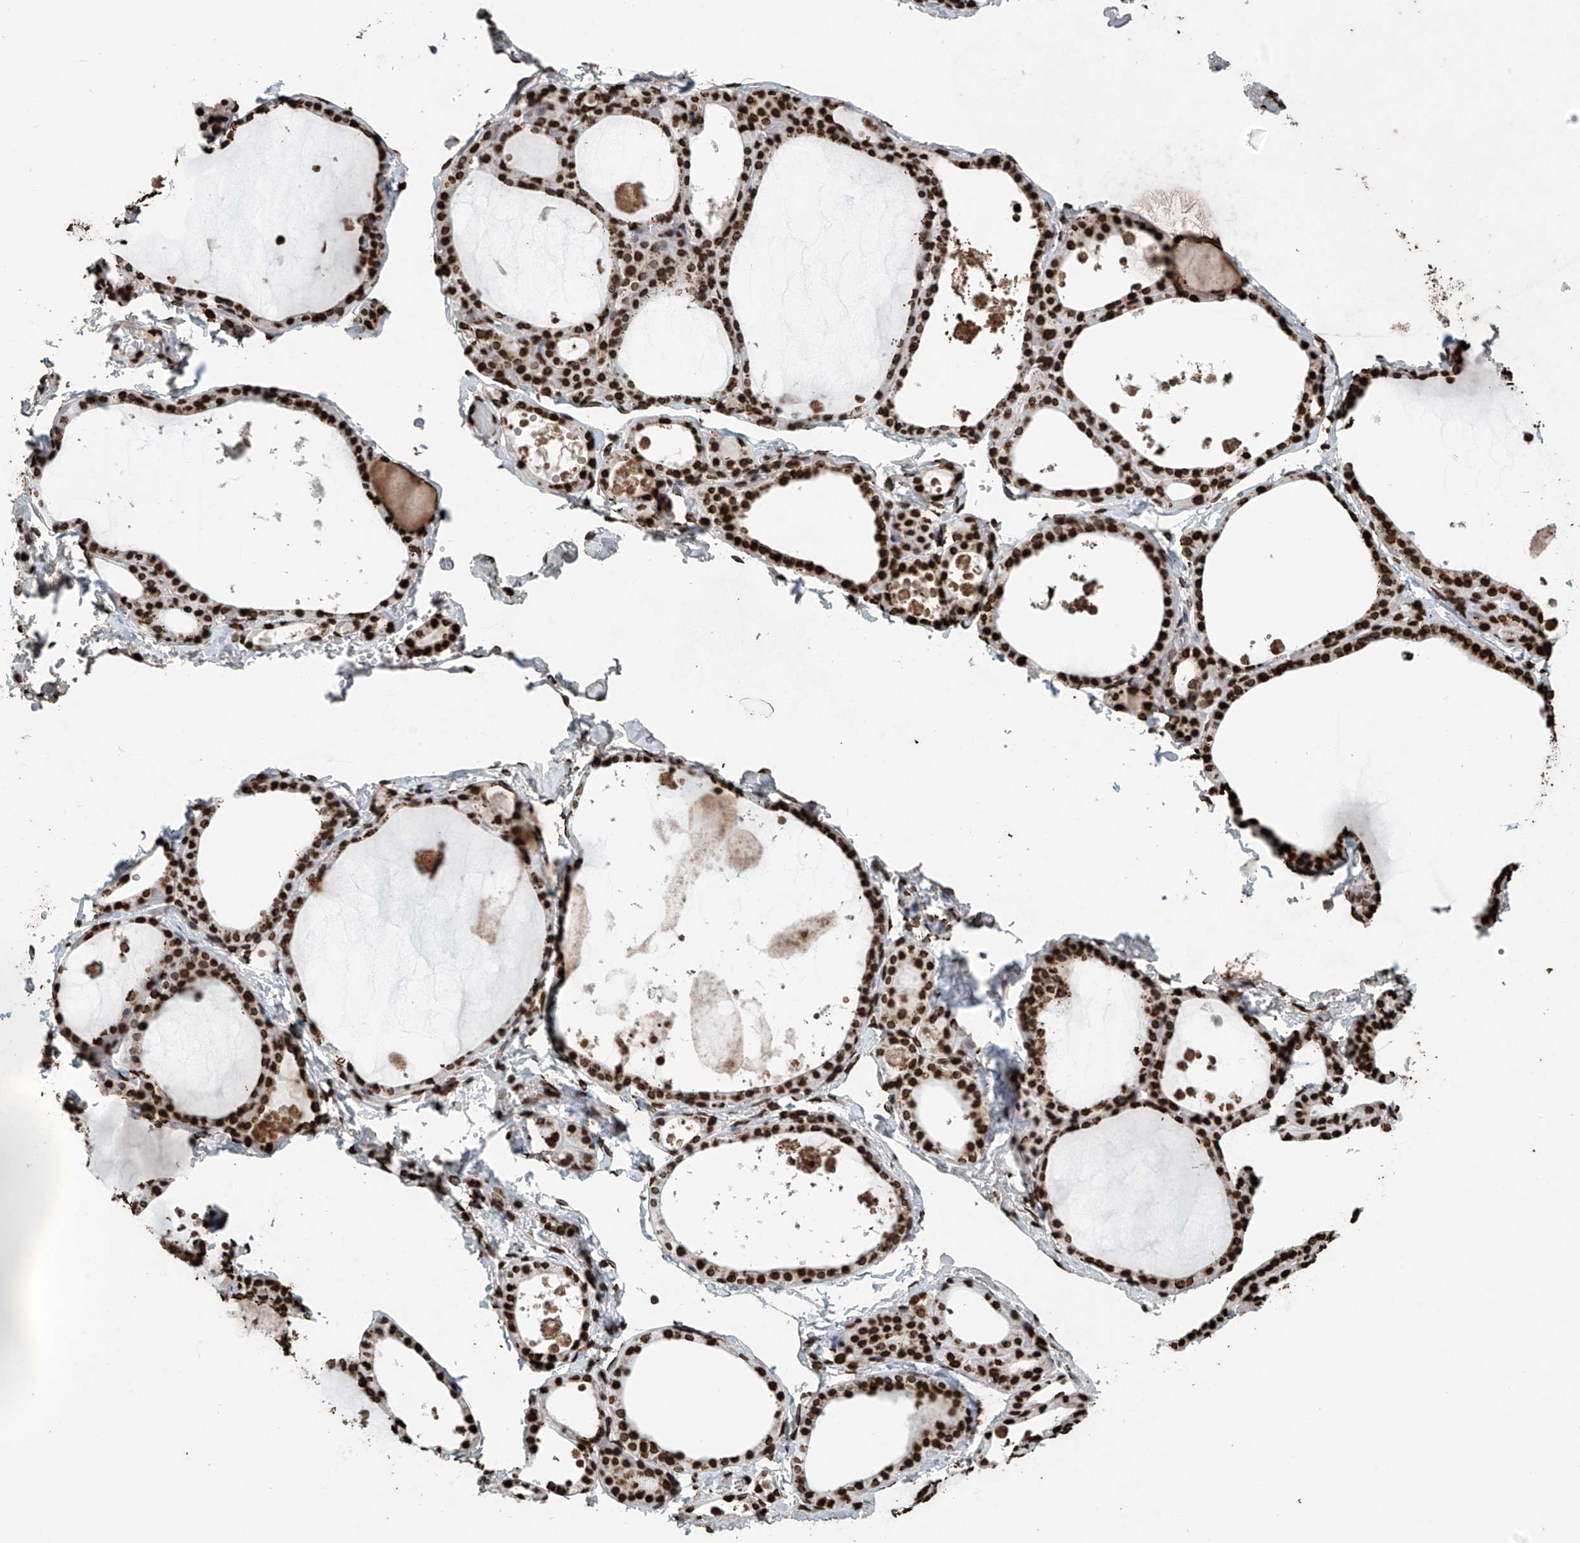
{"staining": {"intensity": "strong", "quantity": ">75%", "location": "nuclear"}, "tissue": "thyroid gland", "cell_type": "Glandular cells", "image_type": "normal", "snomed": [{"axis": "morphology", "description": "Normal tissue, NOS"}, {"axis": "topography", "description": "Thyroid gland"}], "caption": "Immunohistochemistry (DAB) staining of benign thyroid gland reveals strong nuclear protein staining in approximately >75% of glandular cells. The protein is shown in brown color, while the nuclei are stained blue.", "gene": "H3", "patient": {"sex": "male", "age": 56}}